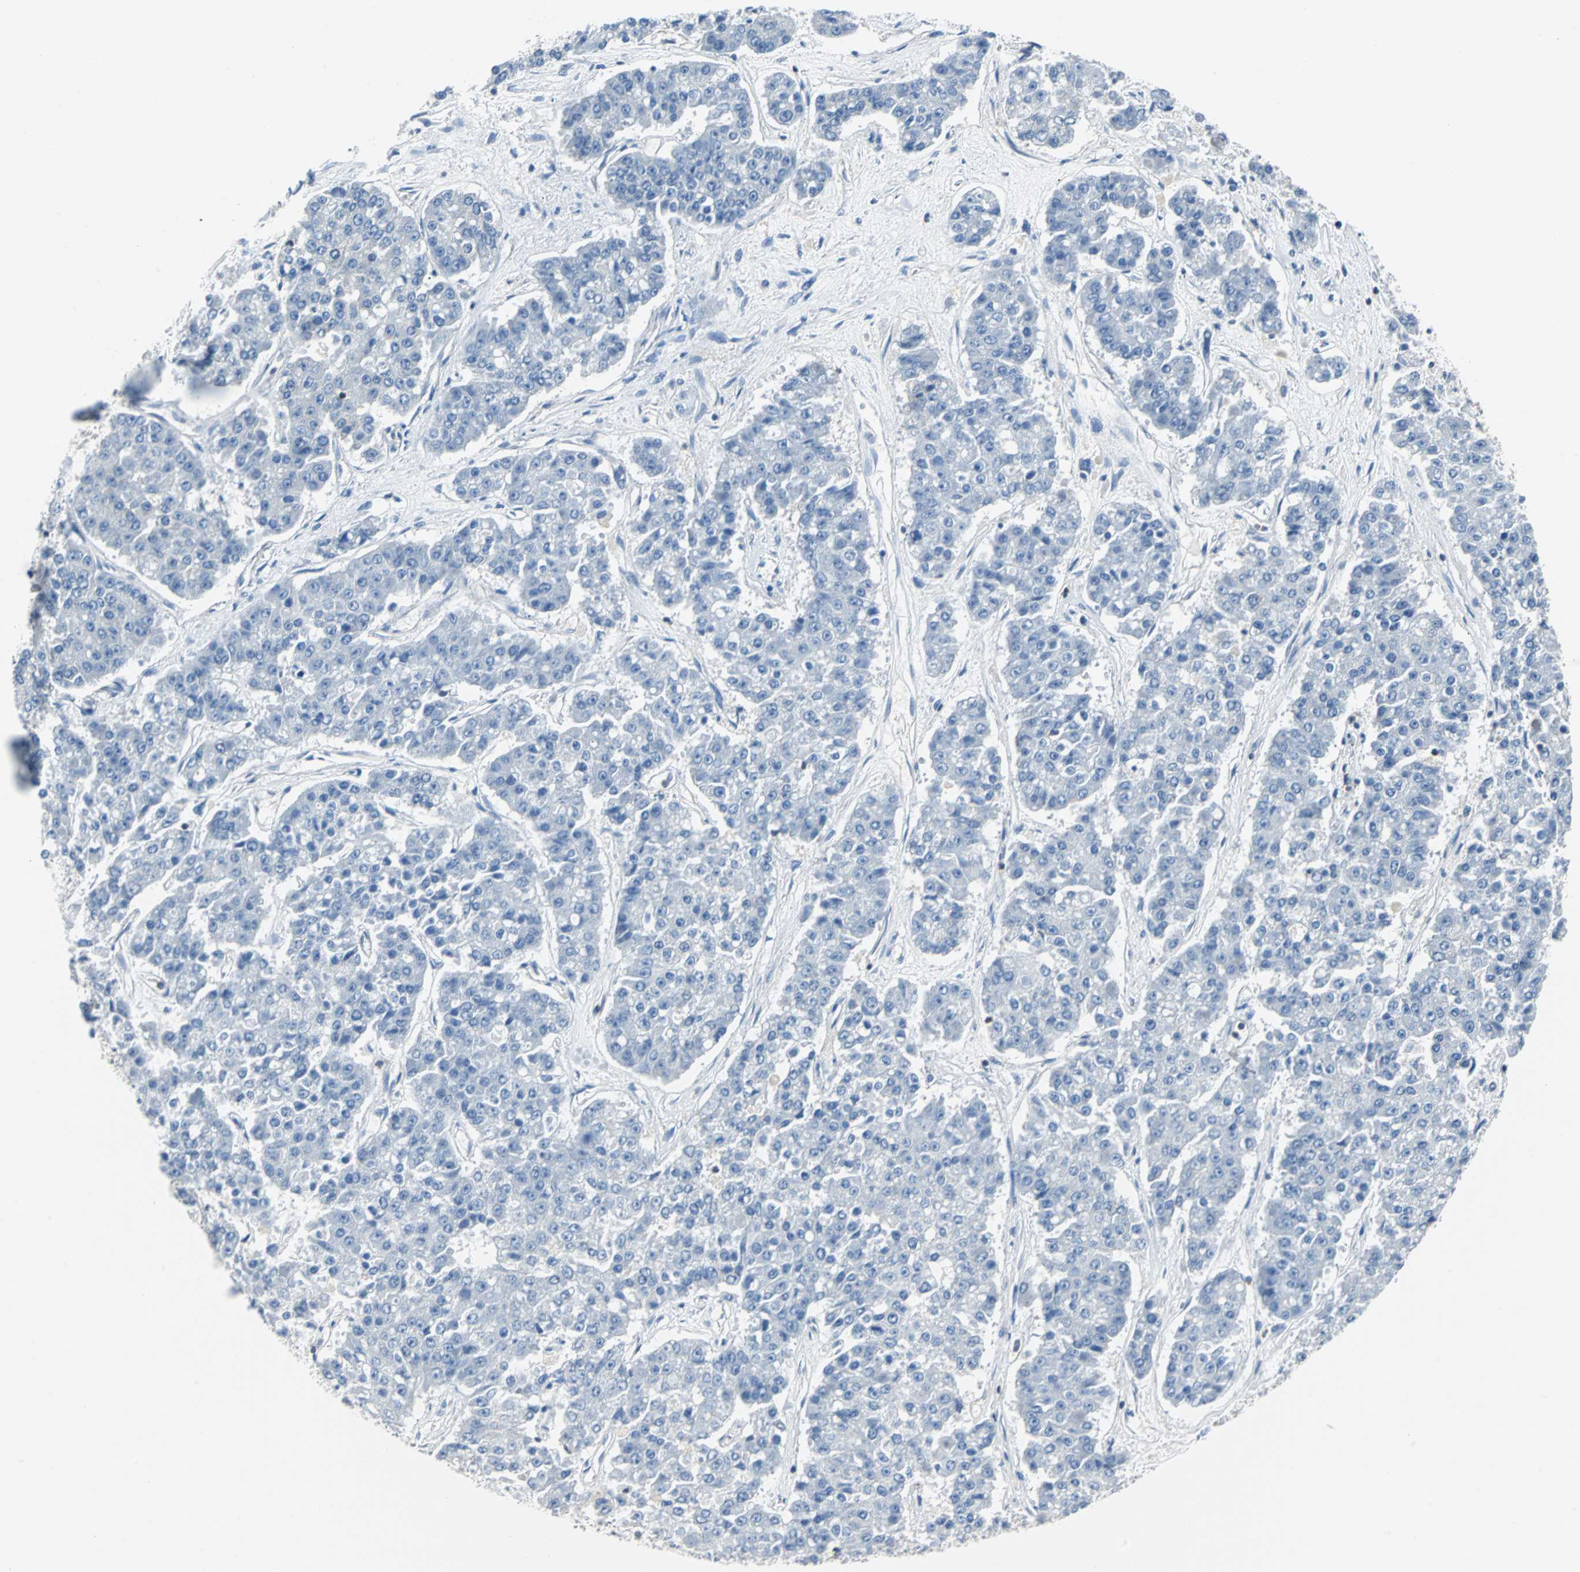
{"staining": {"intensity": "negative", "quantity": "none", "location": "none"}, "tissue": "pancreatic cancer", "cell_type": "Tumor cells", "image_type": "cancer", "snomed": [{"axis": "morphology", "description": "Adenocarcinoma, NOS"}, {"axis": "topography", "description": "Pancreas"}], "caption": "A photomicrograph of pancreatic cancer stained for a protein reveals no brown staining in tumor cells. Nuclei are stained in blue.", "gene": "TSC22D4", "patient": {"sex": "male", "age": 50}}